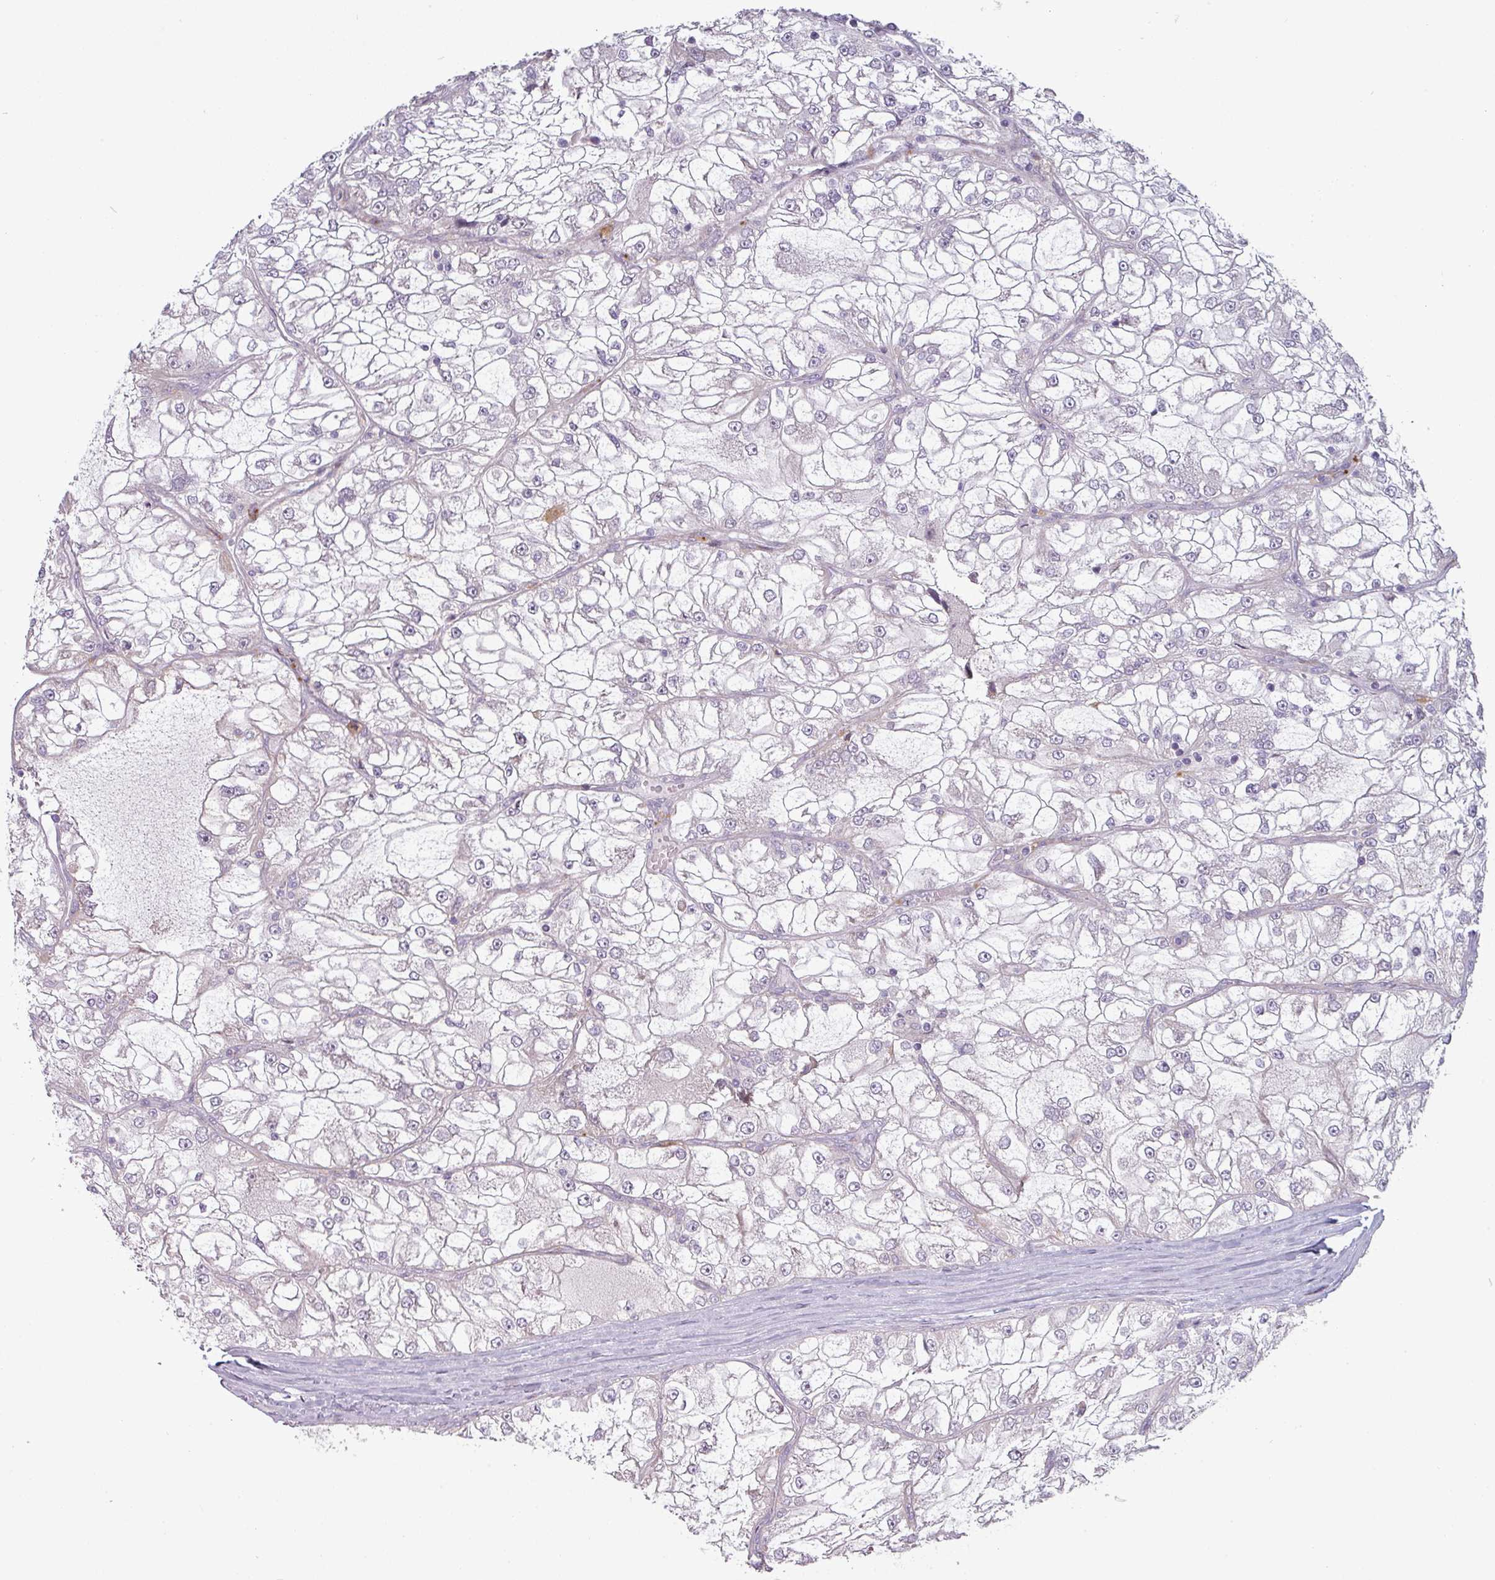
{"staining": {"intensity": "negative", "quantity": "none", "location": "none"}, "tissue": "renal cancer", "cell_type": "Tumor cells", "image_type": "cancer", "snomed": [{"axis": "morphology", "description": "Adenocarcinoma, NOS"}, {"axis": "topography", "description": "Kidney"}], "caption": "An image of human renal cancer (adenocarcinoma) is negative for staining in tumor cells.", "gene": "C2orf16", "patient": {"sex": "female", "age": 72}}